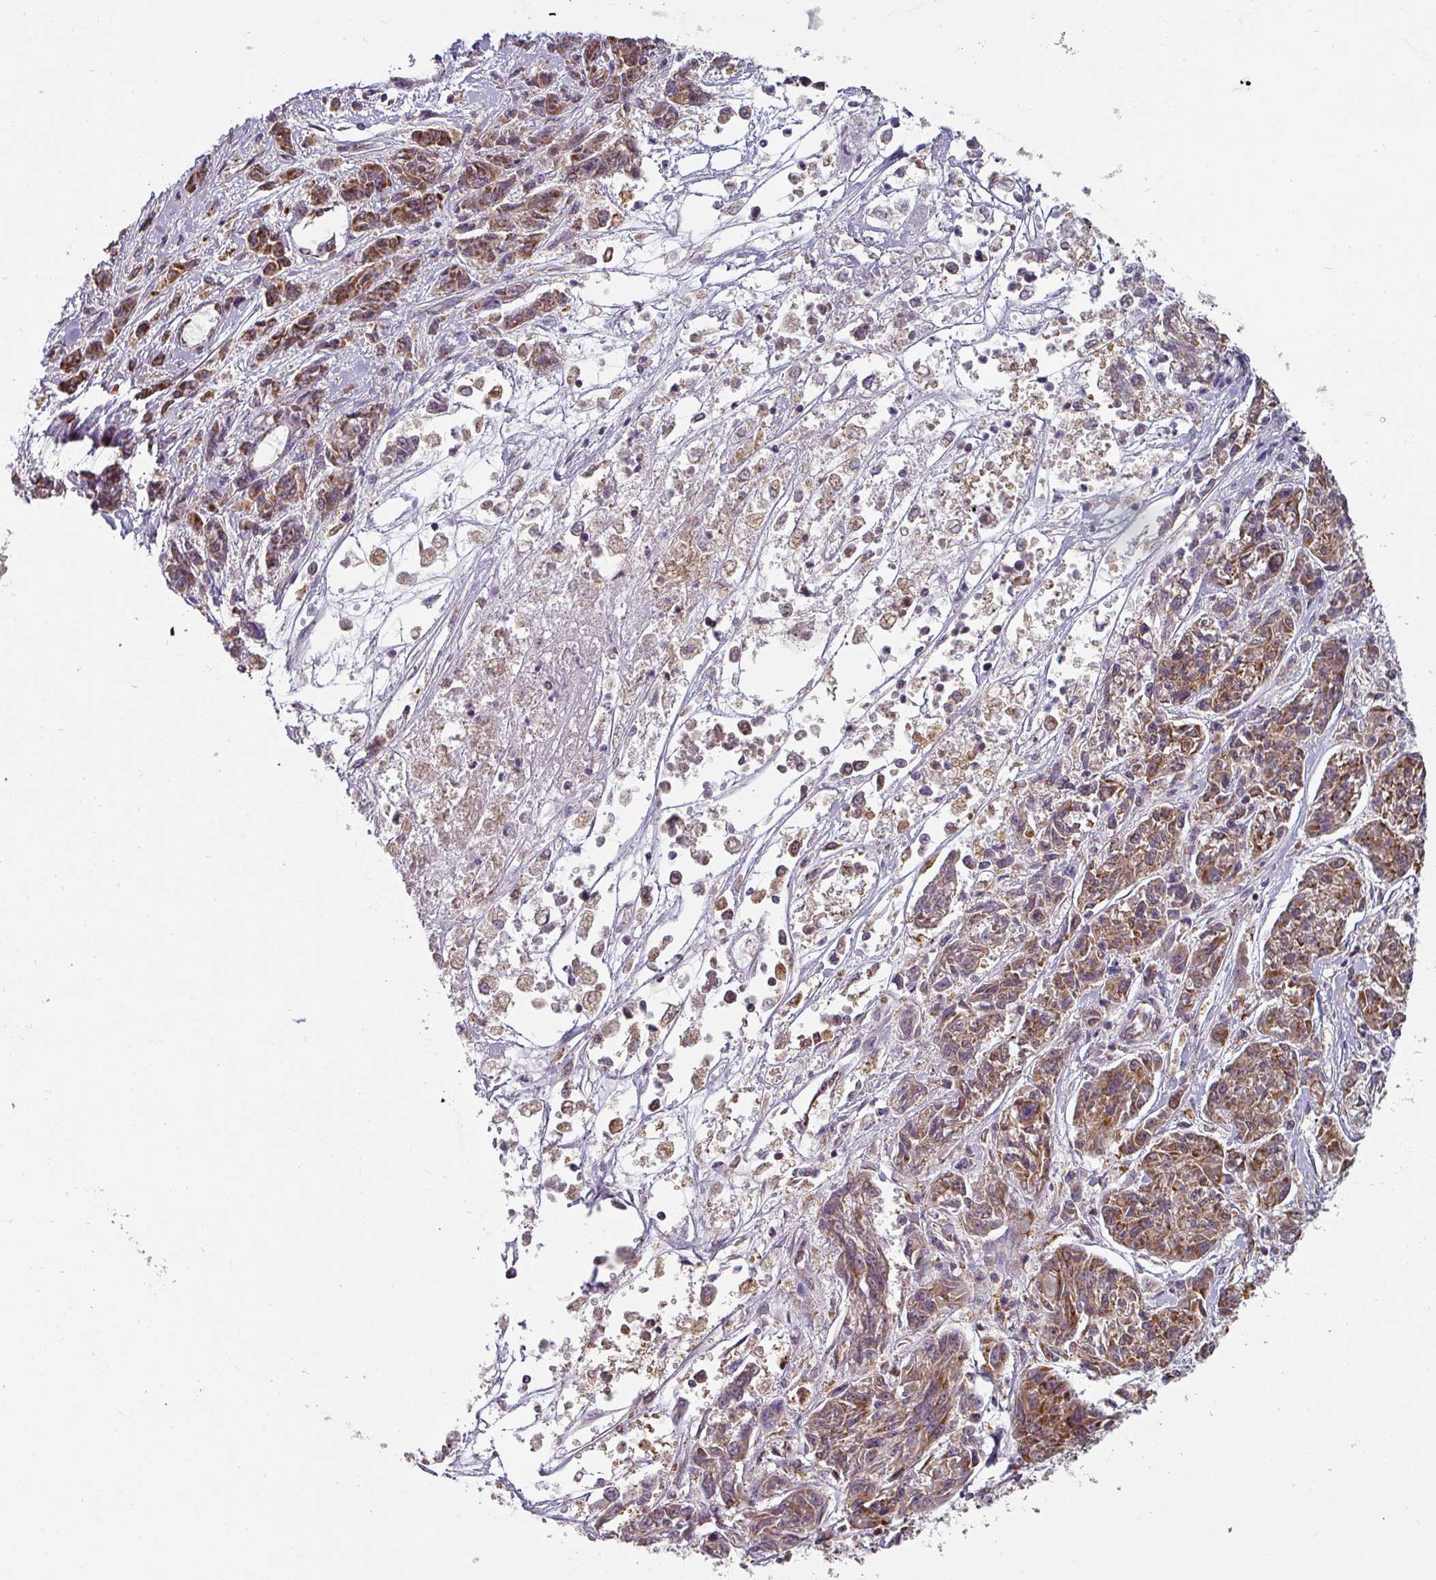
{"staining": {"intensity": "moderate", "quantity": ">75%", "location": "cytoplasmic/membranous"}, "tissue": "melanoma", "cell_type": "Tumor cells", "image_type": "cancer", "snomed": [{"axis": "morphology", "description": "Malignant melanoma, NOS"}, {"axis": "topography", "description": "Skin"}], "caption": "Moderate cytoplasmic/membranous protein positivity is identified in approximately >75% of tumor cells in melanoma.", "gene": "MRPS16", "patient": {"sex": "male", "age": 53}}